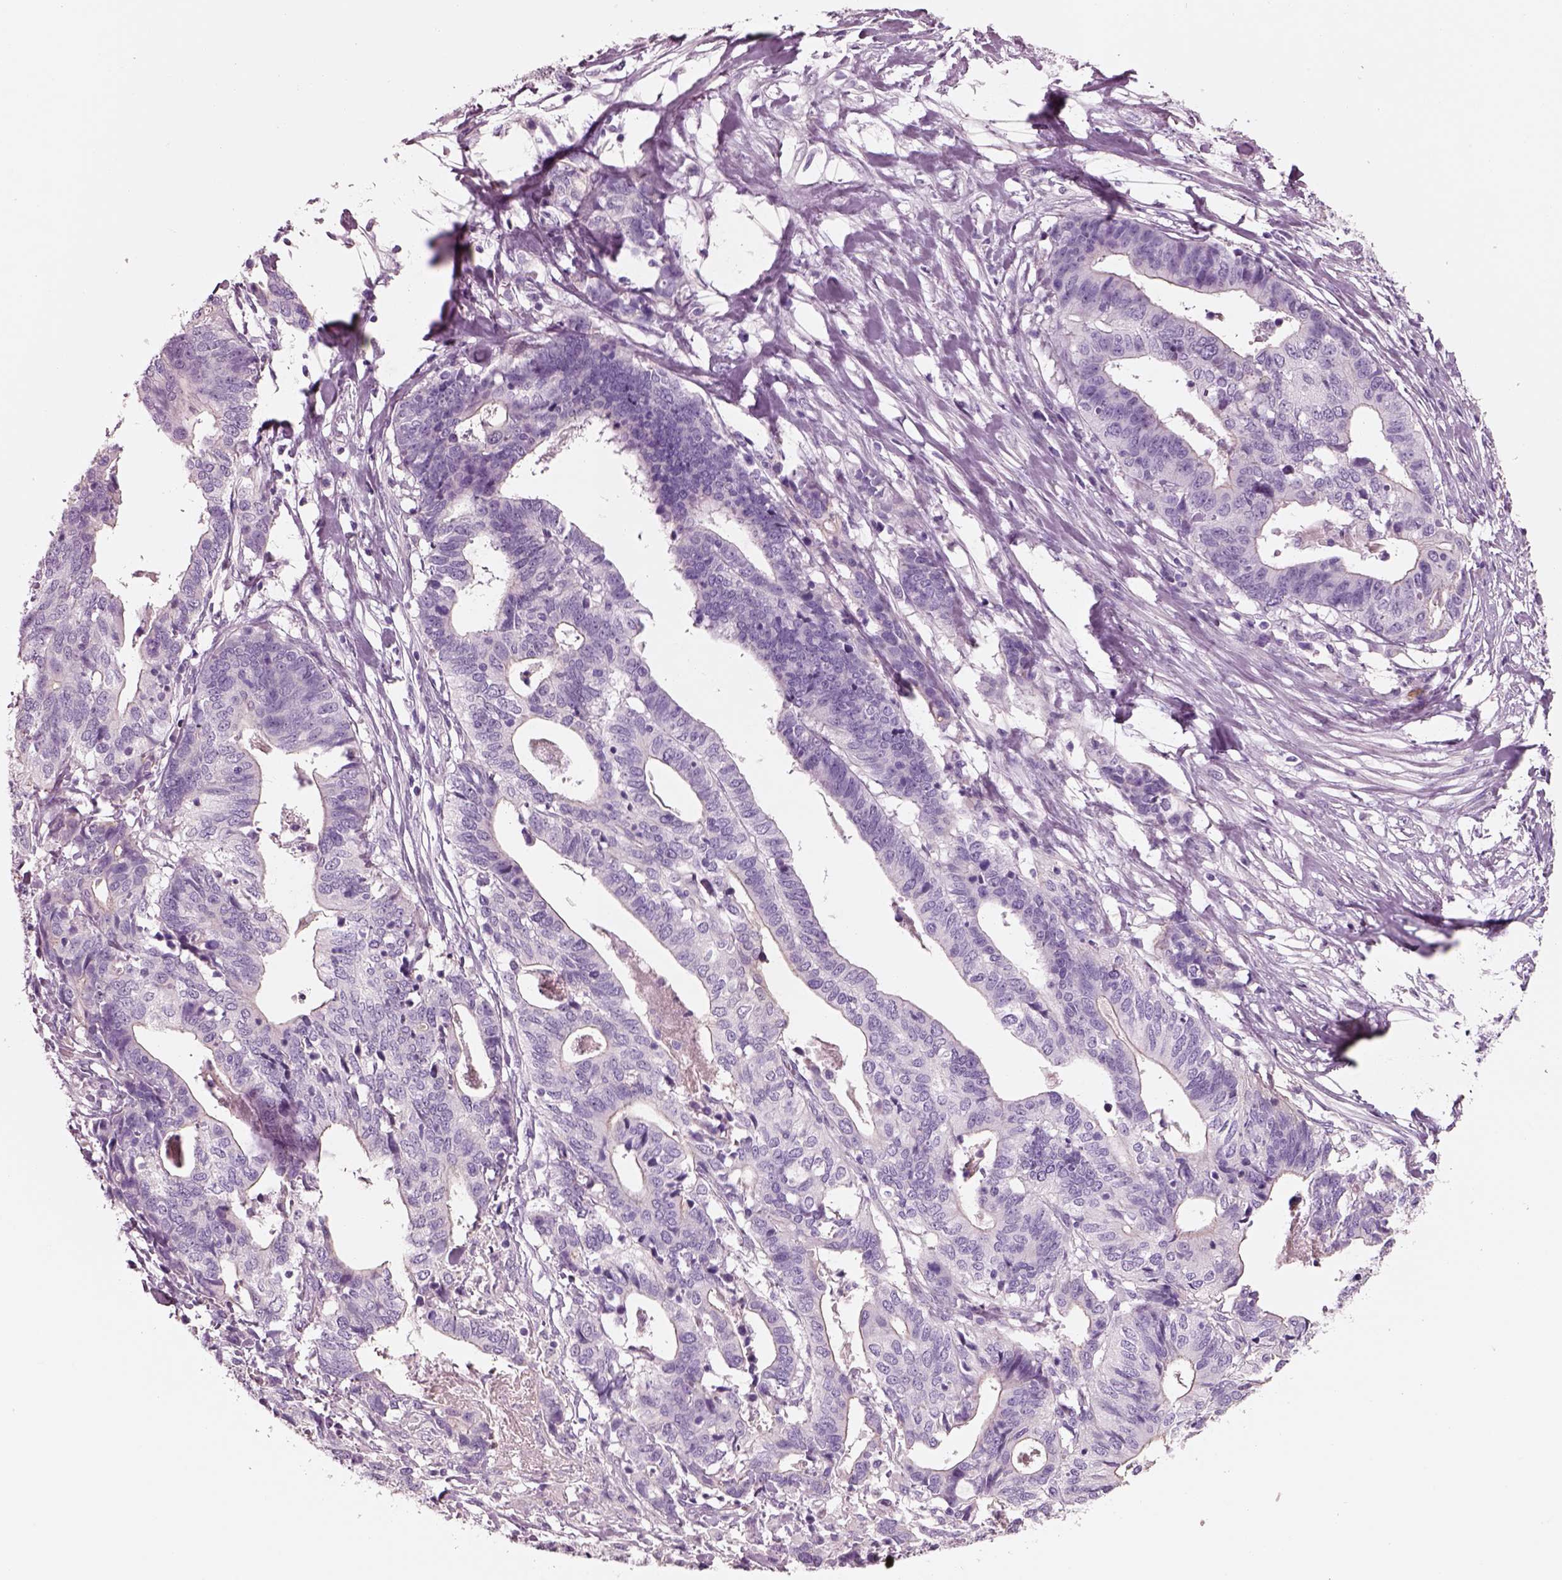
{"staining": {"intensity": "negative", "quantity": "none", "location": "none"}, "tissue": "stomach cancer", "cell_type": "Tumor cells", "image_type": "cancer", "snomed": [{"axis": "morphology", "description": "Adenocarcinoma, NOS"}, {"axis": "topography", "description": "Stomach, upper"}], "caption": "This micrograph is of adenocarcinoma (stomach) stained with immunohistochemistry to label a protein in brown with the nuclei are counter-stained blue. There is no staining in tumor cells. (DAB immunohistochemistry, high magnification).", "gene": "IGLL1", "patient": {"sex": "female", "age": 67}}